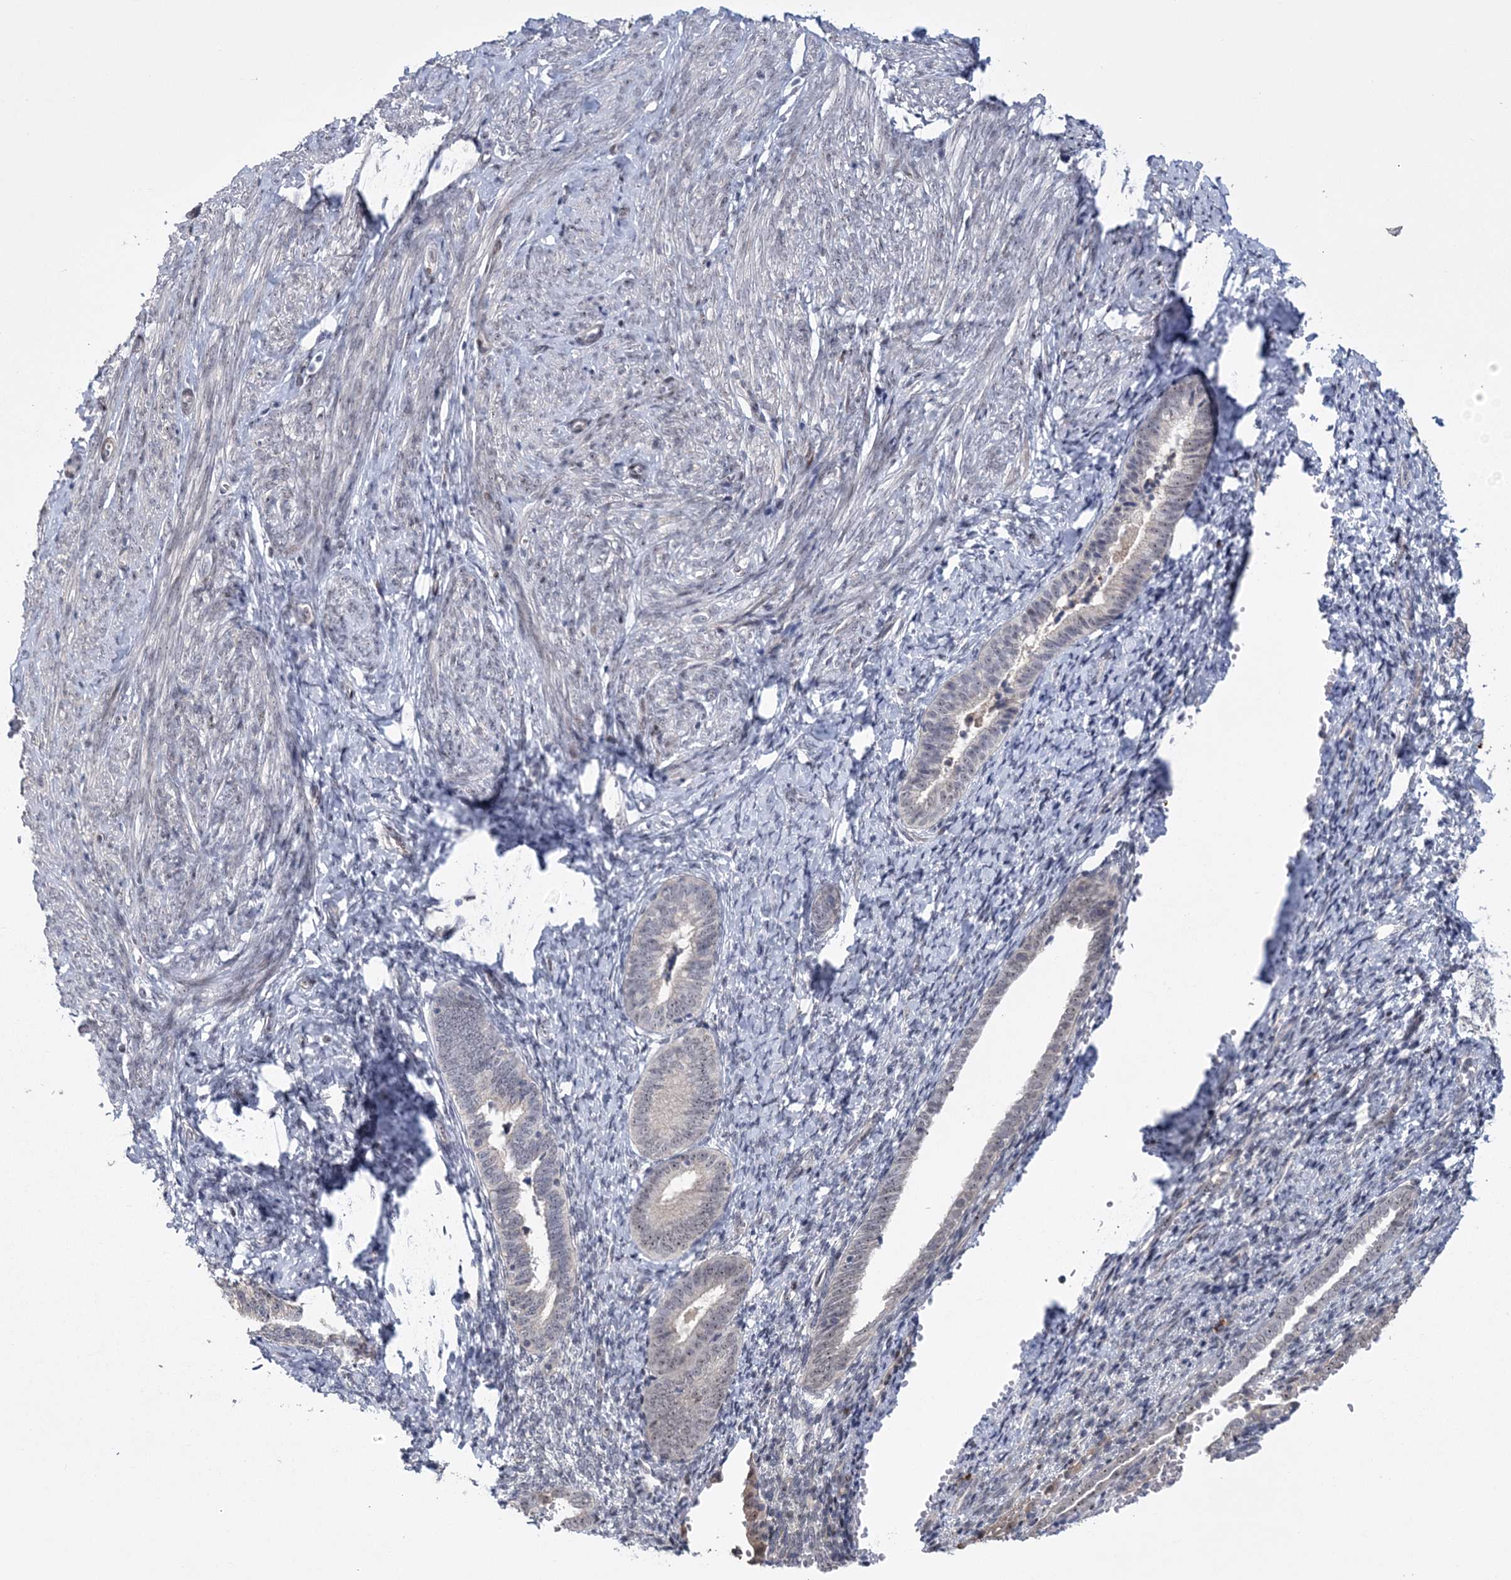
{"staining": {"intensity": "negative", "quantity": "none", "location": "none"}, "tissue": "endometrium", "cell_type": "Cells in endometrial stroma", "image_type": "normal", "snomed": [{"axis": "morphology", "description": "Normal tissue, NOS"}, {"axis": "topography", "description": "Endometrium"}], "caption": "Immunohistochemistry of benign endometrium shows no positivity in cells in endometrial stroma.", "gene": "HOMEZ", "patient": {"sex": "female", "age": 72}}